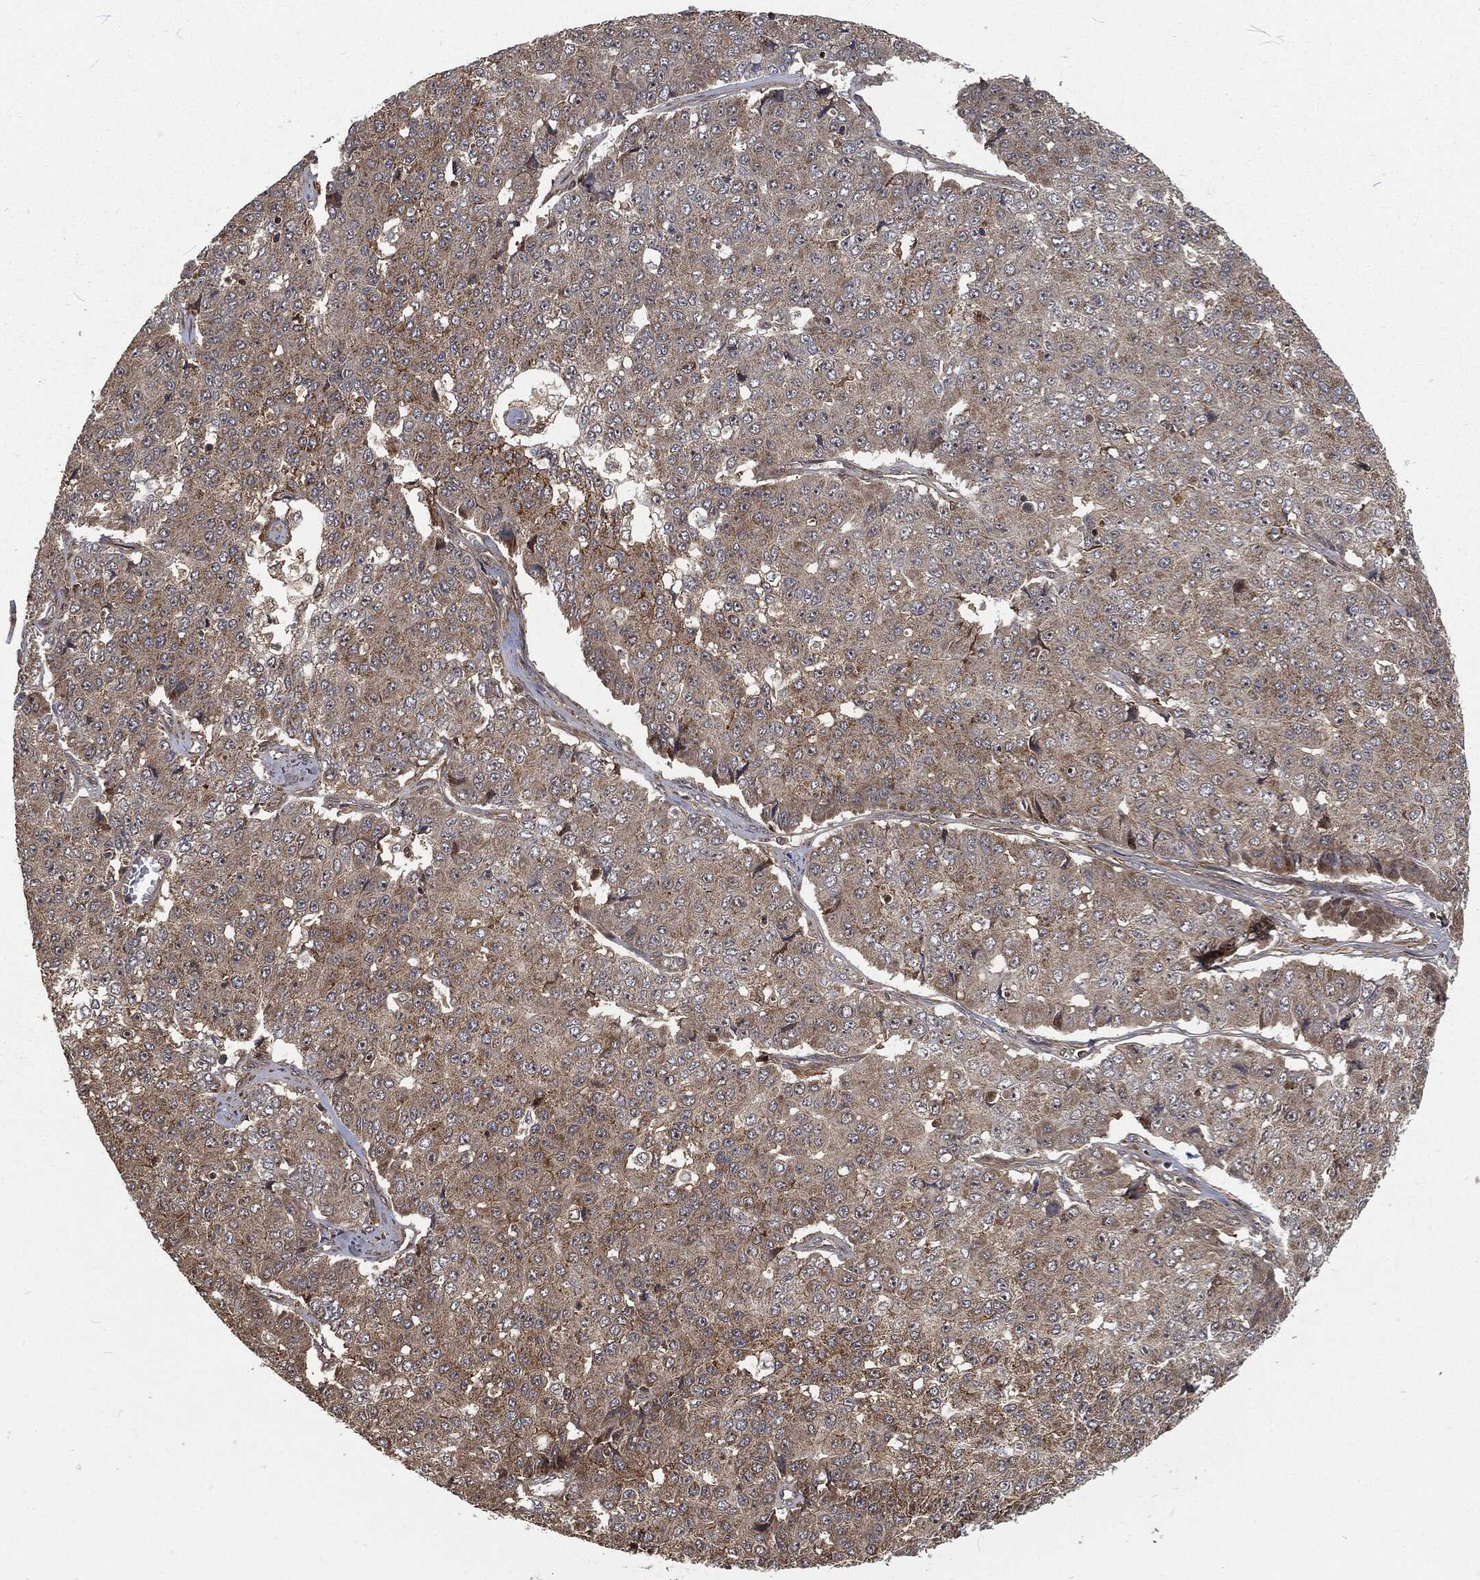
{"staining": {"intensity": "moderate", "quantity": "25%-75%", "location": "cytoplasmic/membranous"}, "tissue": "pancreatic cancer", "cell_type": "Tumor cells", "image_type": "cancer", "snomed": [{"axis": "morphology", "description": "Normal tissue, NOS"}, {"axis": "morphology", "description": "Adenocarcinoma, NOS"}, {"axis": "topography", "description": "Pancreas"}, {"axis": "topography", "description": "Duodenum"}], "caption": "IHC micrograph of neoplastic tissue: pancreatic cancer stained using IHC shows medium levels of moderate protein expression localized specifically in the cytoplasmic/membranous of tumor cells, appearing as a cytoplasmic/membranous brown color.", "gene": "RFTN1", "patient": {"sex": "male", "age": 50}}